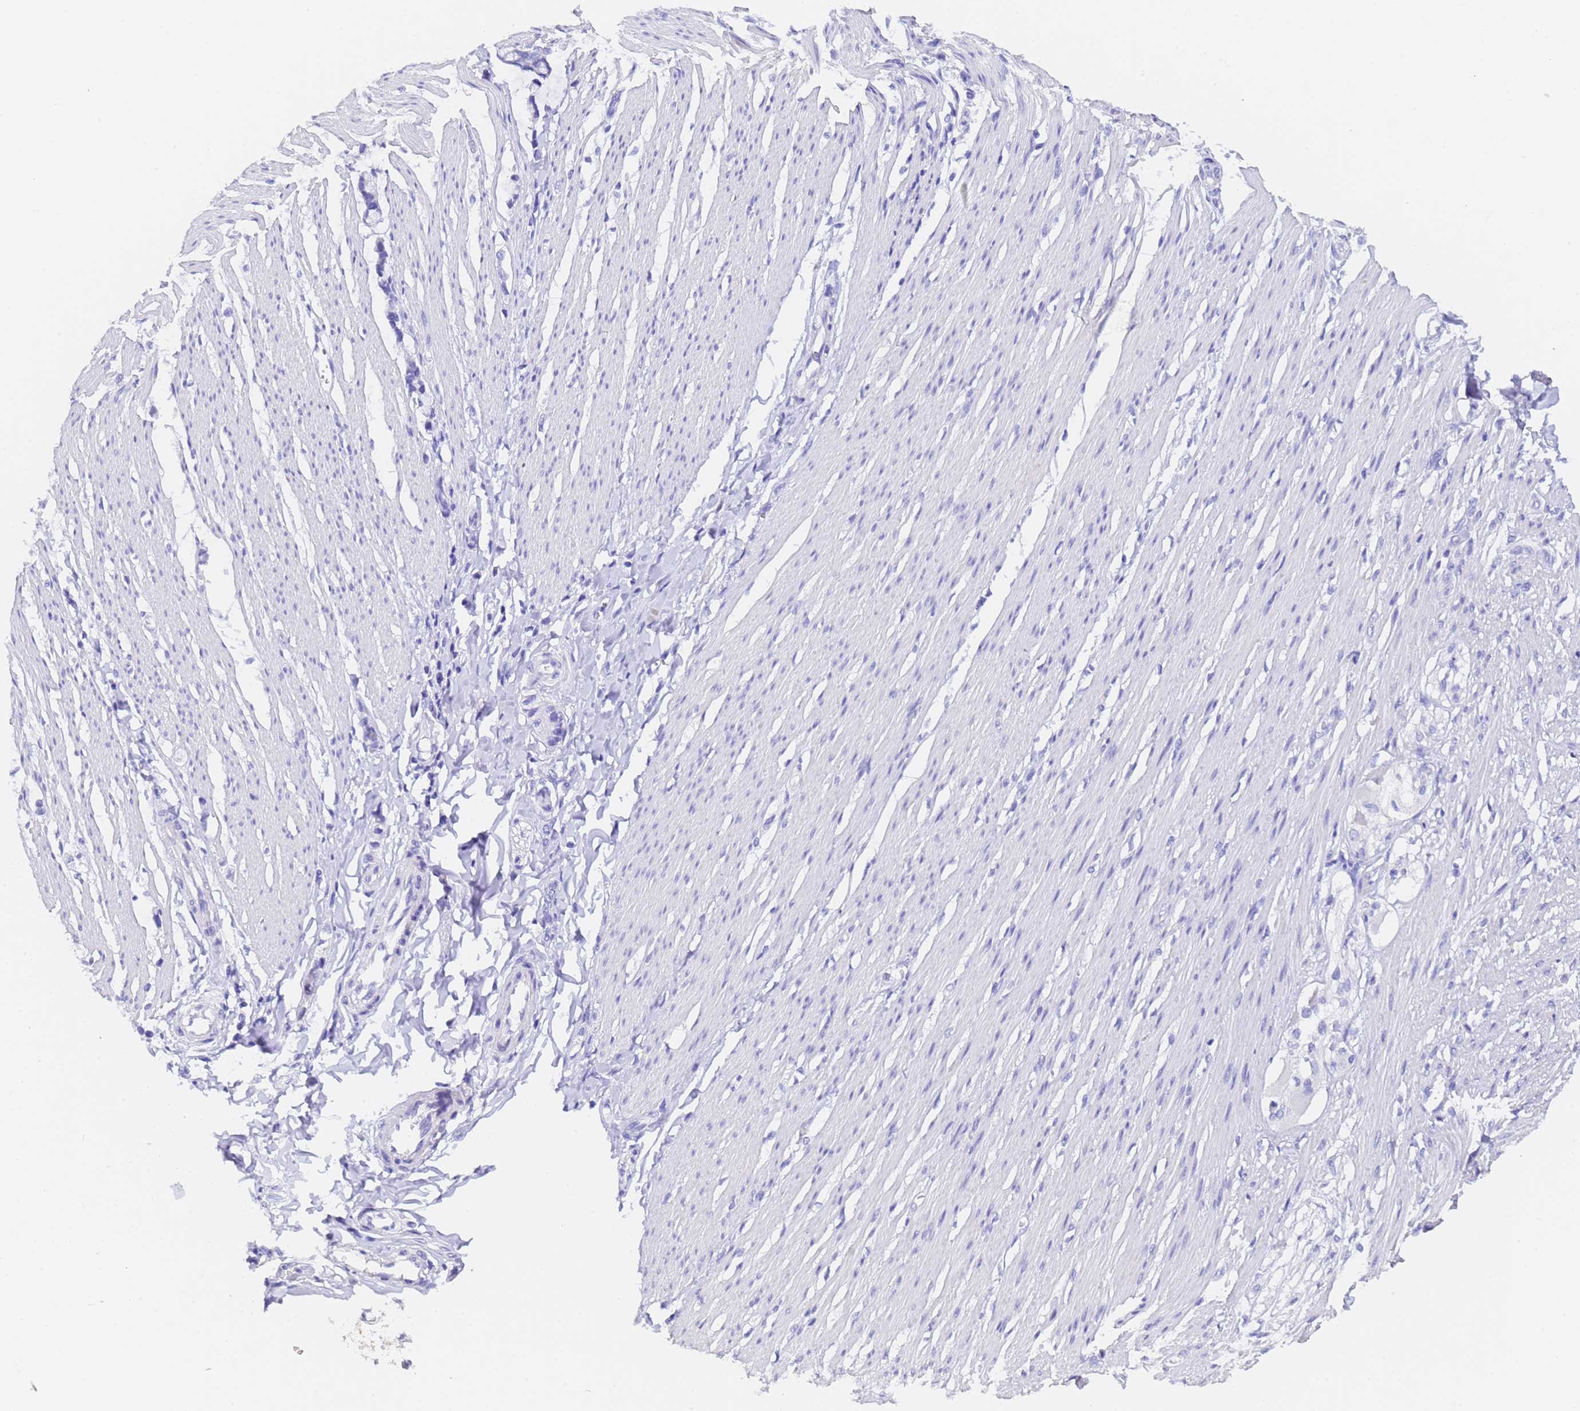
{"staining": {"intensity": "negative", "quantity": "none", "location": "none"}, "tissue": "smooth muscle", "cell_type": "Smooth muscle cells", "image_type": "normal", "snomed": [{"axis": "morphology", "description": "Normal tissue, NOS"}, {"axis": "morphology", "description": "Adenocarcinoma, NOS"}, {"axis": "topography", "description": "Colon"}, {"axis": "topography", "description": "Peripheral nerve tissue"}], "caption": "Smooth muscle was stained to show a protein in brown. There is no significant positivity in smooth muscle cells. (DAB (3,3'-diaminobenzidine) immunohistochemistry (IHC) with hematoxylin counter stain).", "gene": "GABRA1", "patient": {"sex": "male", "age": 14}}